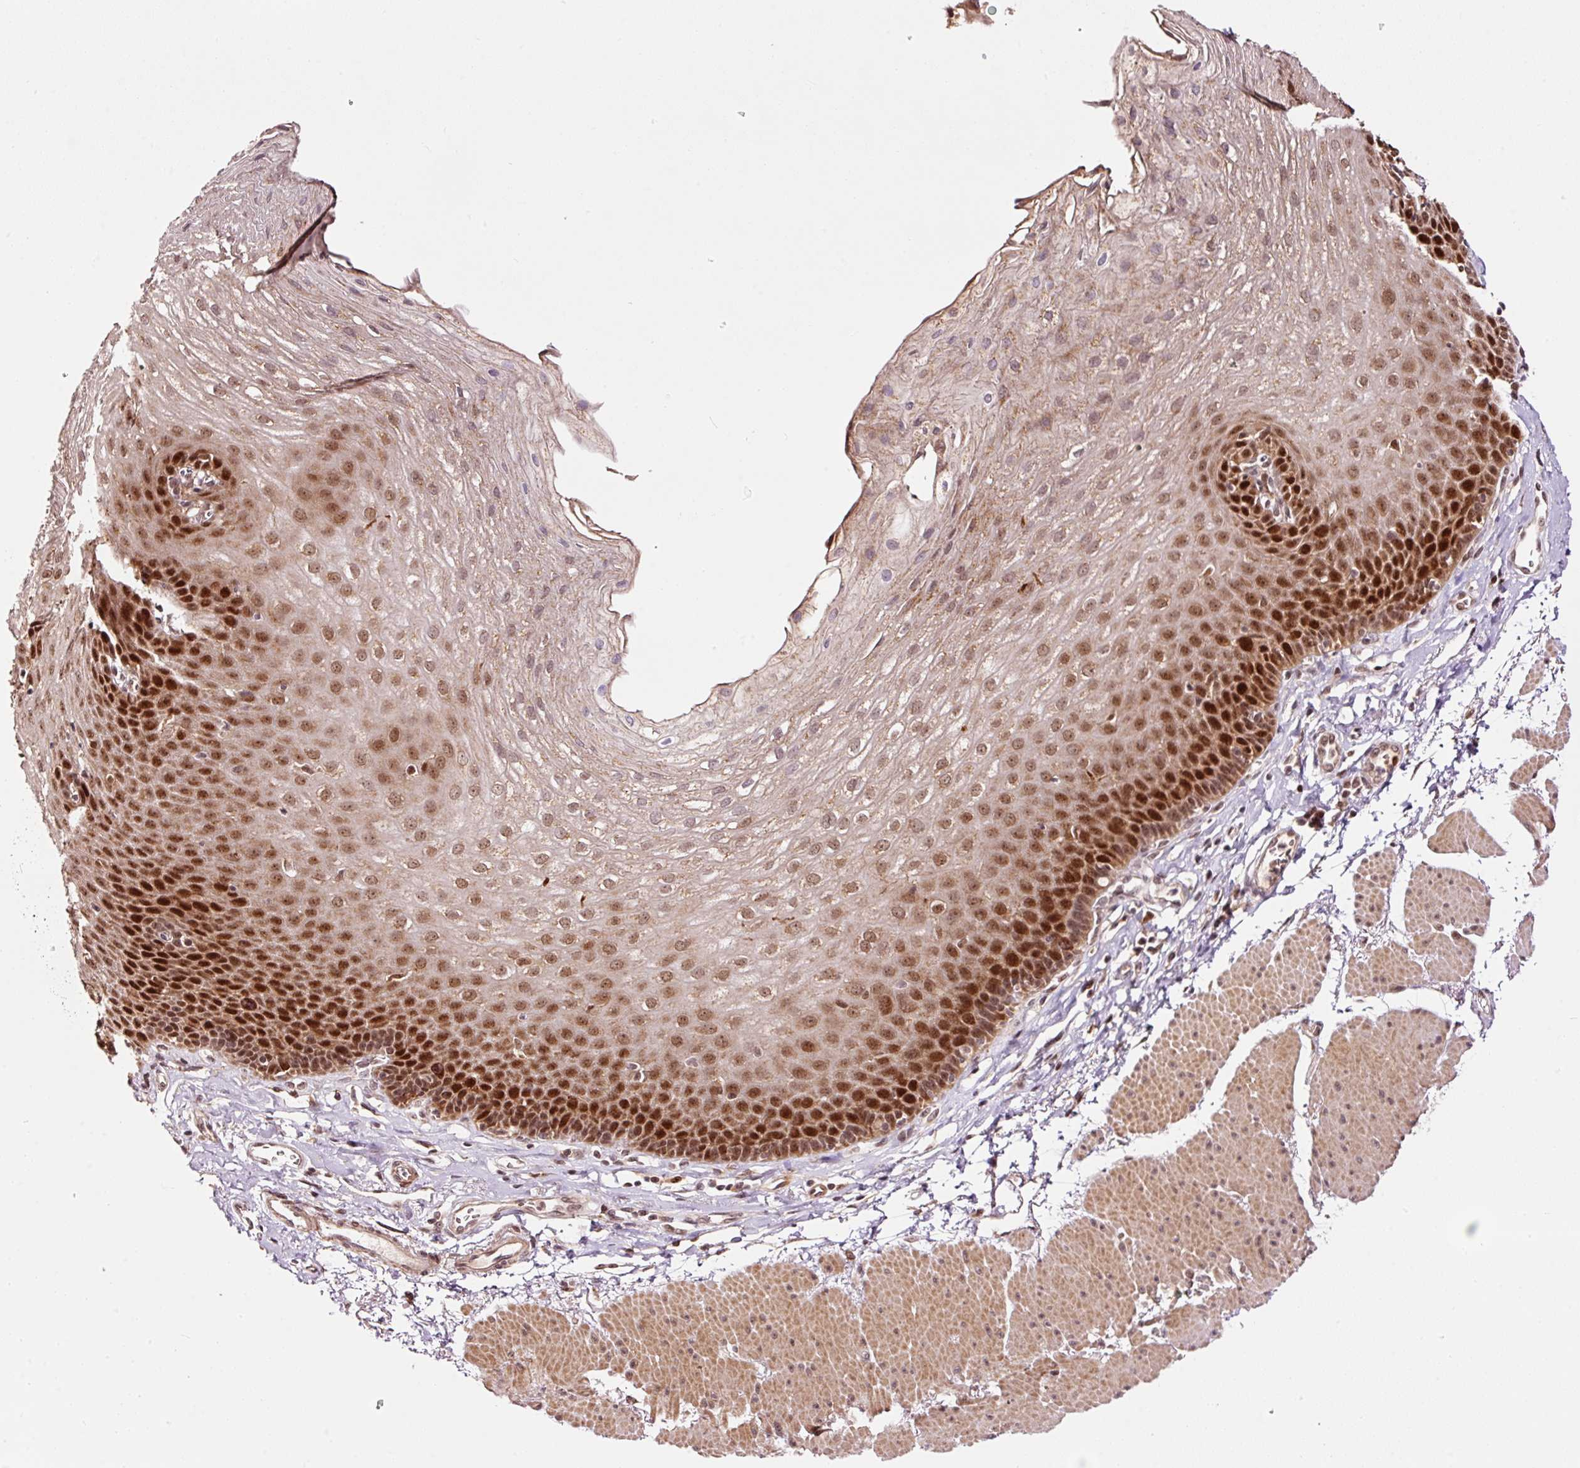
{"staining": {"intensity": "strong", "quantity": ">75%", "location": "nuclear"}, "tissue": "esophagus", "cell_type": "Squamous epithelial cells", "image_type": "normal", "snomed": [{"axis": "morphology", "description": "Normal tissue, NOS"}, {"axis": "topography", "description": "Esophagus"}], "caption": "Approximately >75% of squamous epithelial cells in normal human esophagus display strong nuclear protein expression as visualized by brown immunohistochemical staining.", "gene": "RFC4", "patient": {"sex": "female", "age": 81}}